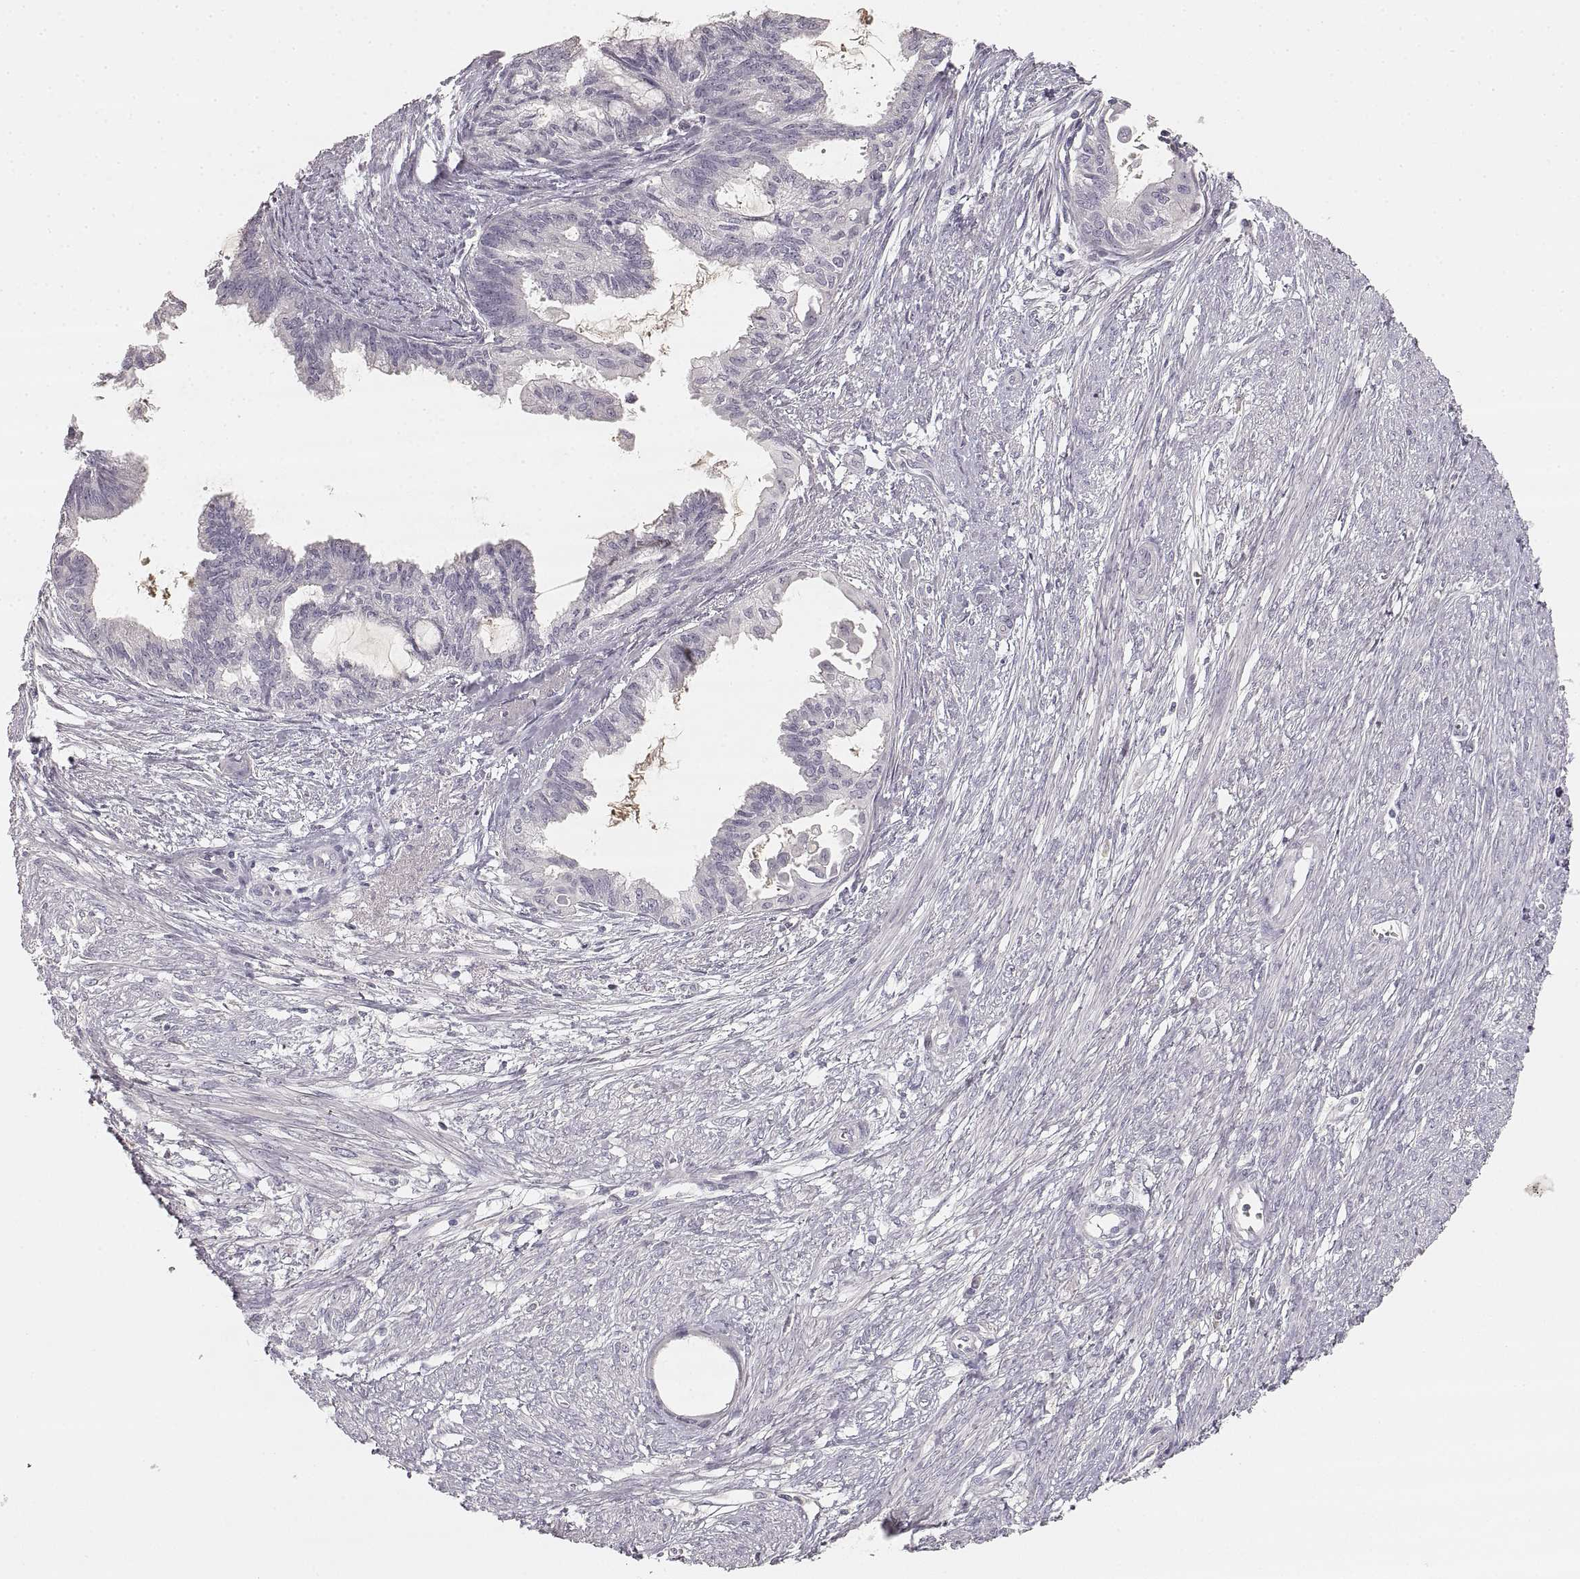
{"staining": {"intensity": "negative", "quantity": "none", "location": "none"}, "tissue": "endometrial cancer", "cell_type": "Tumor cells", "image_type": "cancer", "snomed": [{"axis": "morphology", "description": "Adenocarcinoma, NOS"}, {"axis": "topography", "description": "Endometrium"}], "caption": "Tumor cells show no significant expression in endometrial adenocarcinoma.", "gene": "RUNDC3A", "patient": {"sex": "female", "age": 86}}